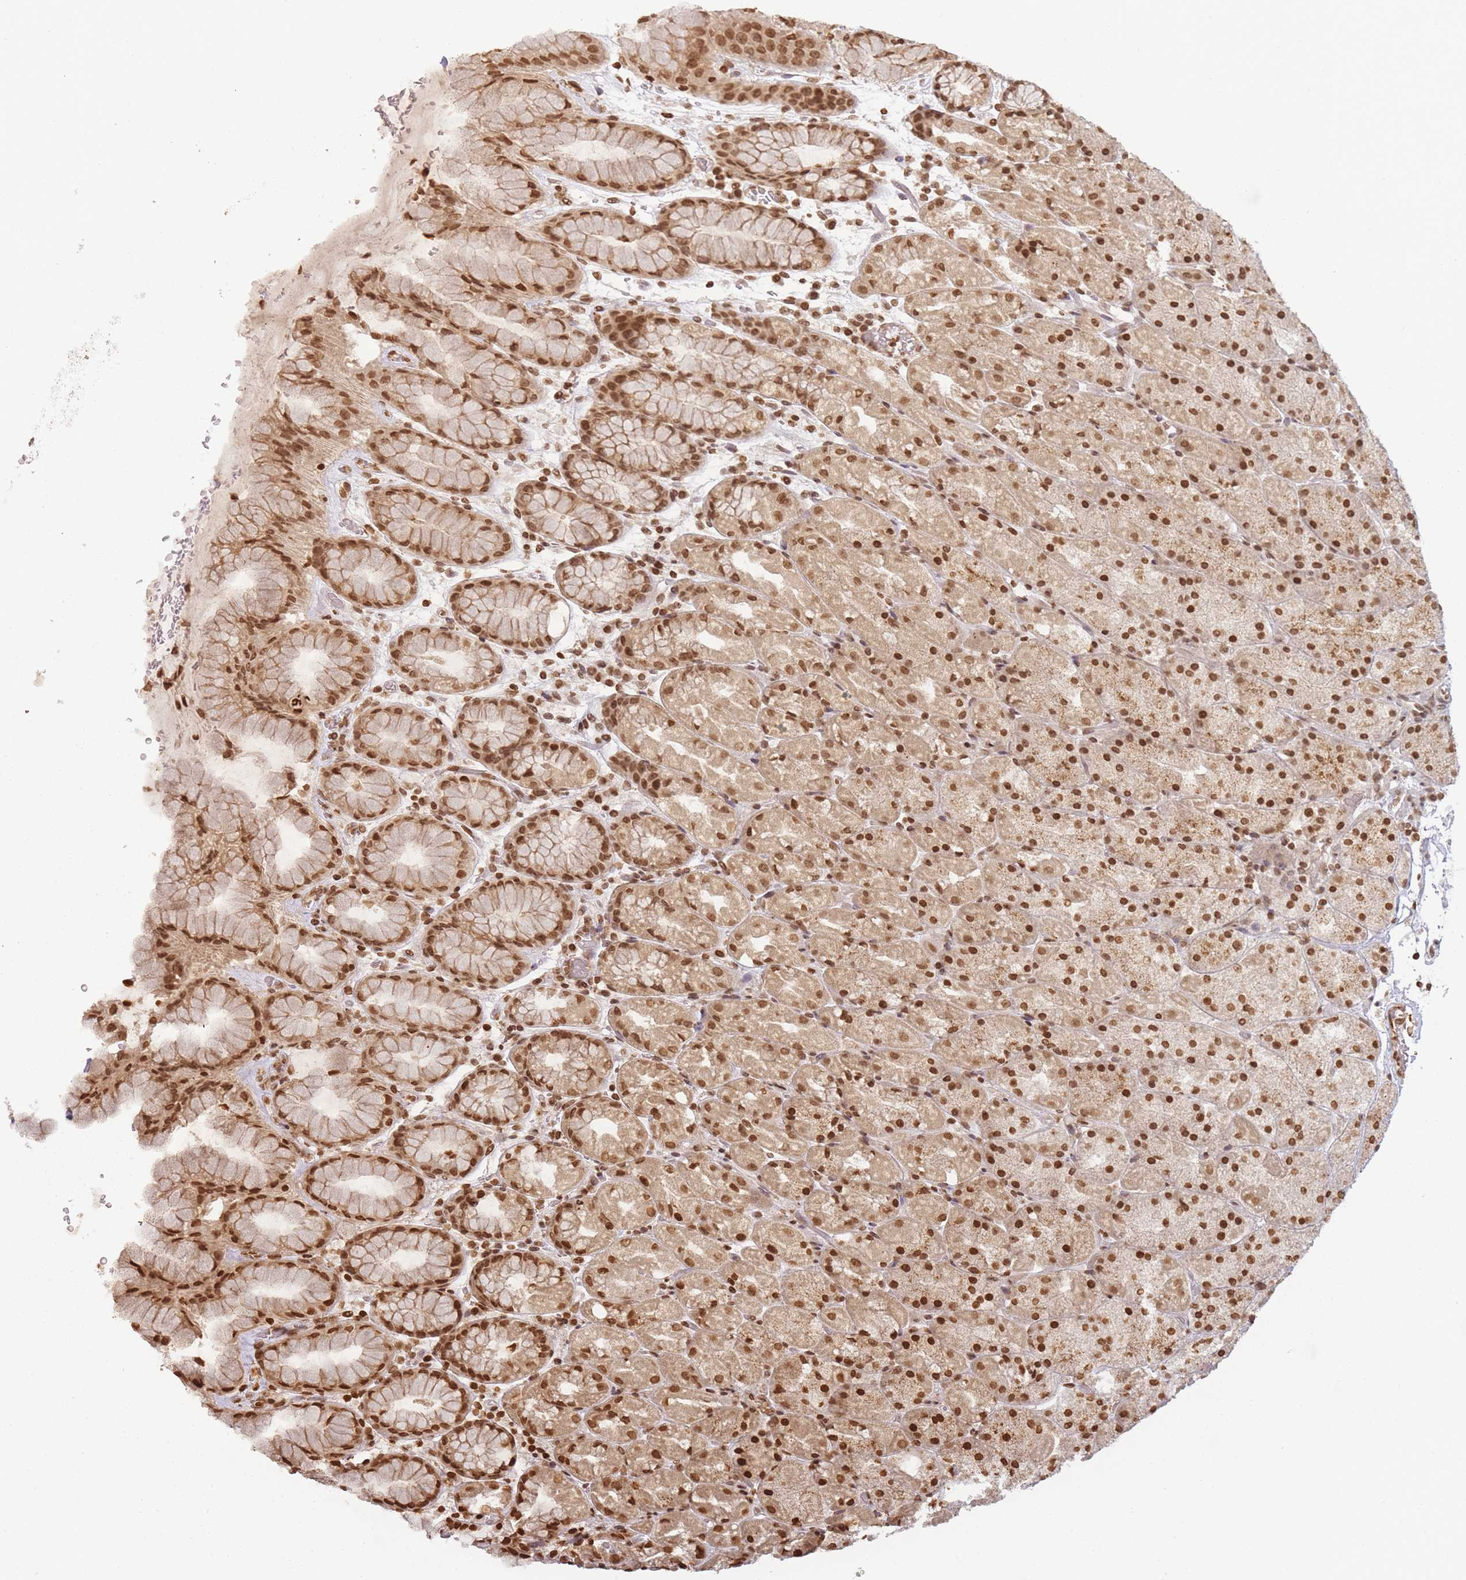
{"staining": {"intensity": "strong", "quantity": ">75%", "location": "cytoplasmic/membranous,nuclear"}, "tissue": "stomach", "cell_type": "Glandular cells", "image_type": "normal", "snomed": [{"axis": "morphology", "description": "Normal tissue, NOS"}, {"axis": "topography", "description": "Stomach, upper"}, {"axis": "topography", "description": "Stomach, lower"}], "caption": "About >75% of glandular cells in unremarkable human stomach exhibit strong cytoplasmic/membranous,nuclear protein staining as visualized by brown immunohistochemical staining.", "gene": "WWTR1", "patient": {"sex": "male", "age": 67}}